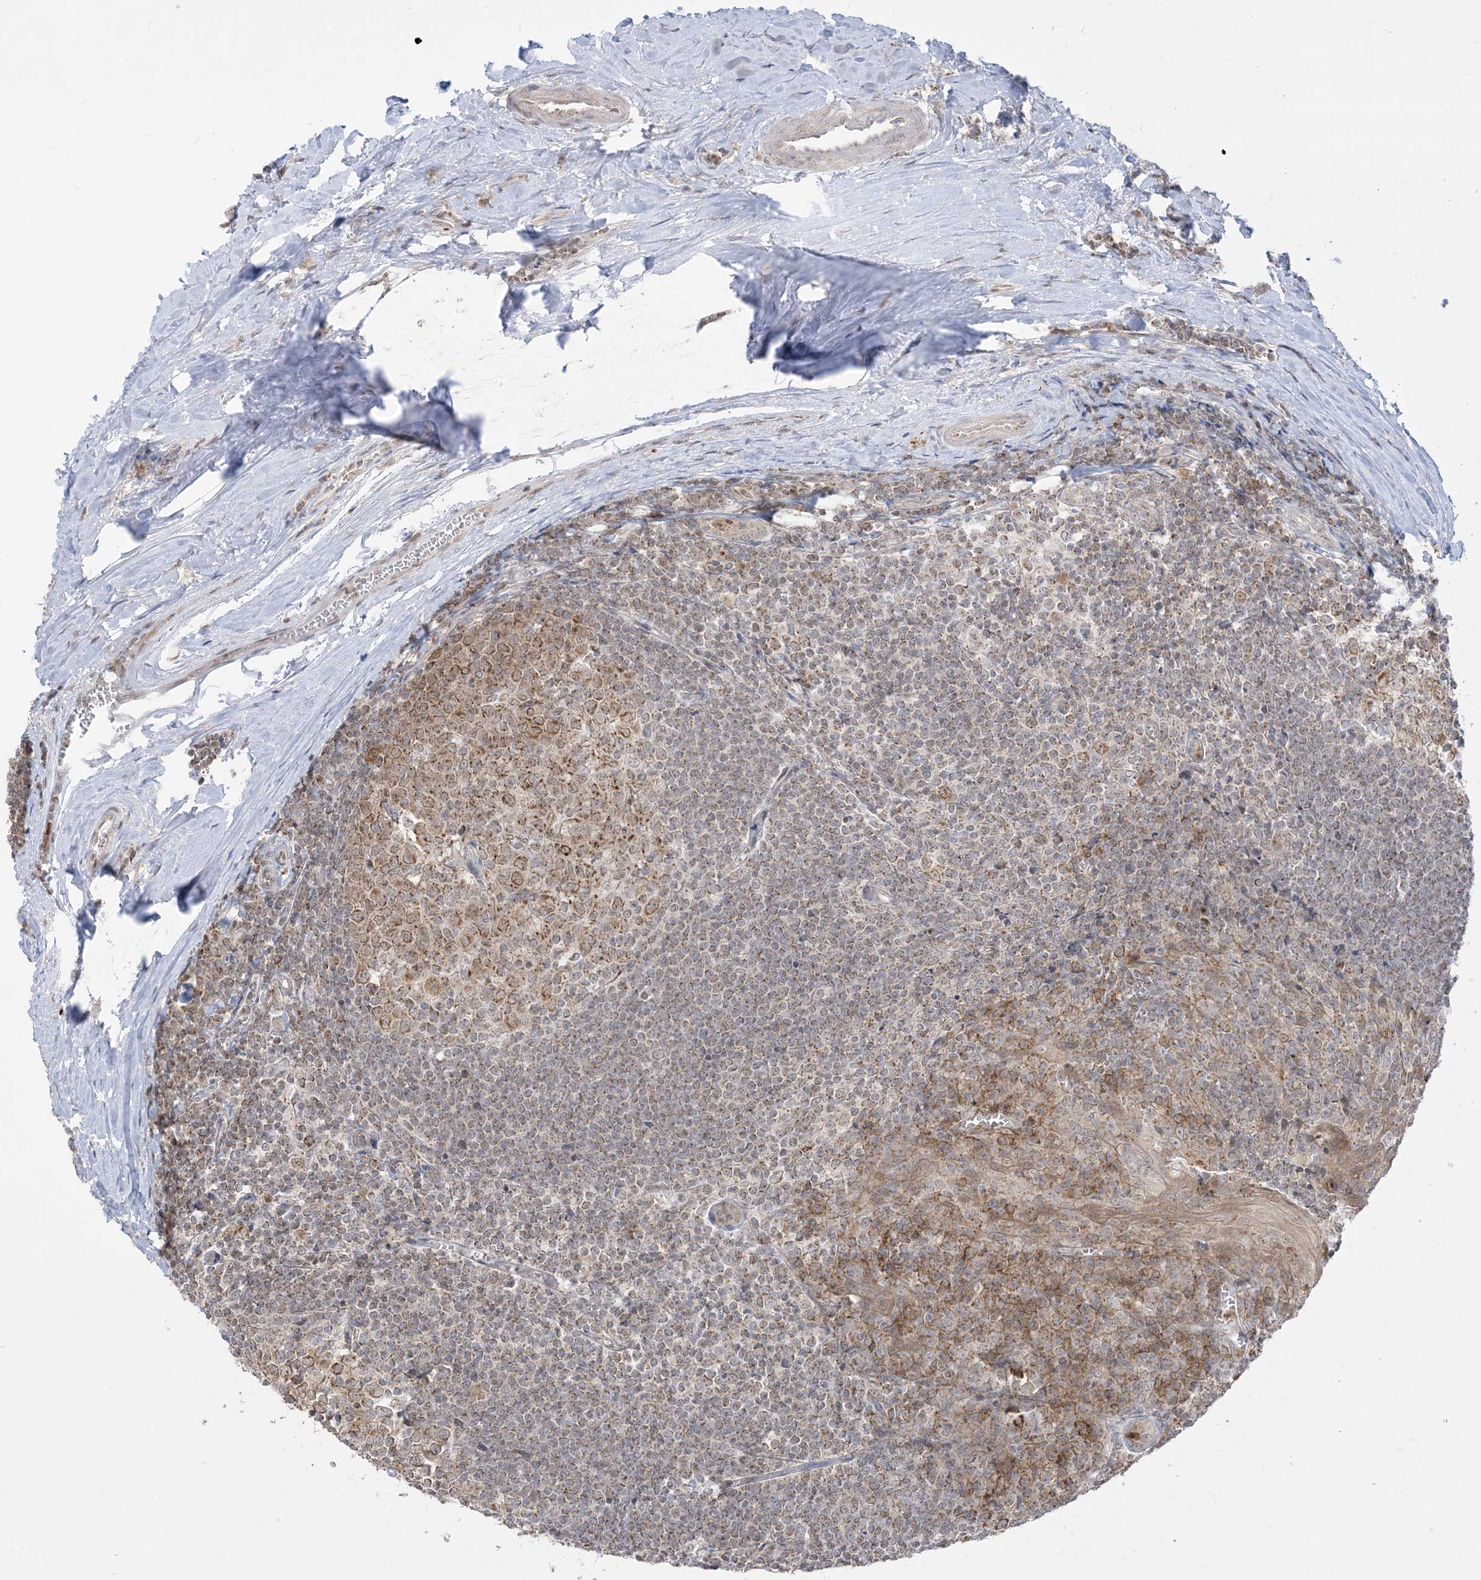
{"staining": {"intensity": "moderate", "quantity": ">75%", "location": "cytoplasmic/membranous"}, "tissue": "tonsil", "cell_type": "Germinal center cells", "image_type": "normal", "snomed": [{"axis": "morphology", "description": "Normal tissue, NOS"}, {"axis": "topography", "description": "Tonsil"}], "caption": "IHC of unremarkable tonsil demonstrates medium levels of moderate cytoplasmic/membranous expression in about >75% of germinal center cells. The protein is stained brown, and the nuclei are stained in blue (DAB (3,3'-diaminobenzidine) IHC with brightfield microscopy, high magnification).", "gene": "KANSL3", "patient": {"sex": "male", "age": 27}}